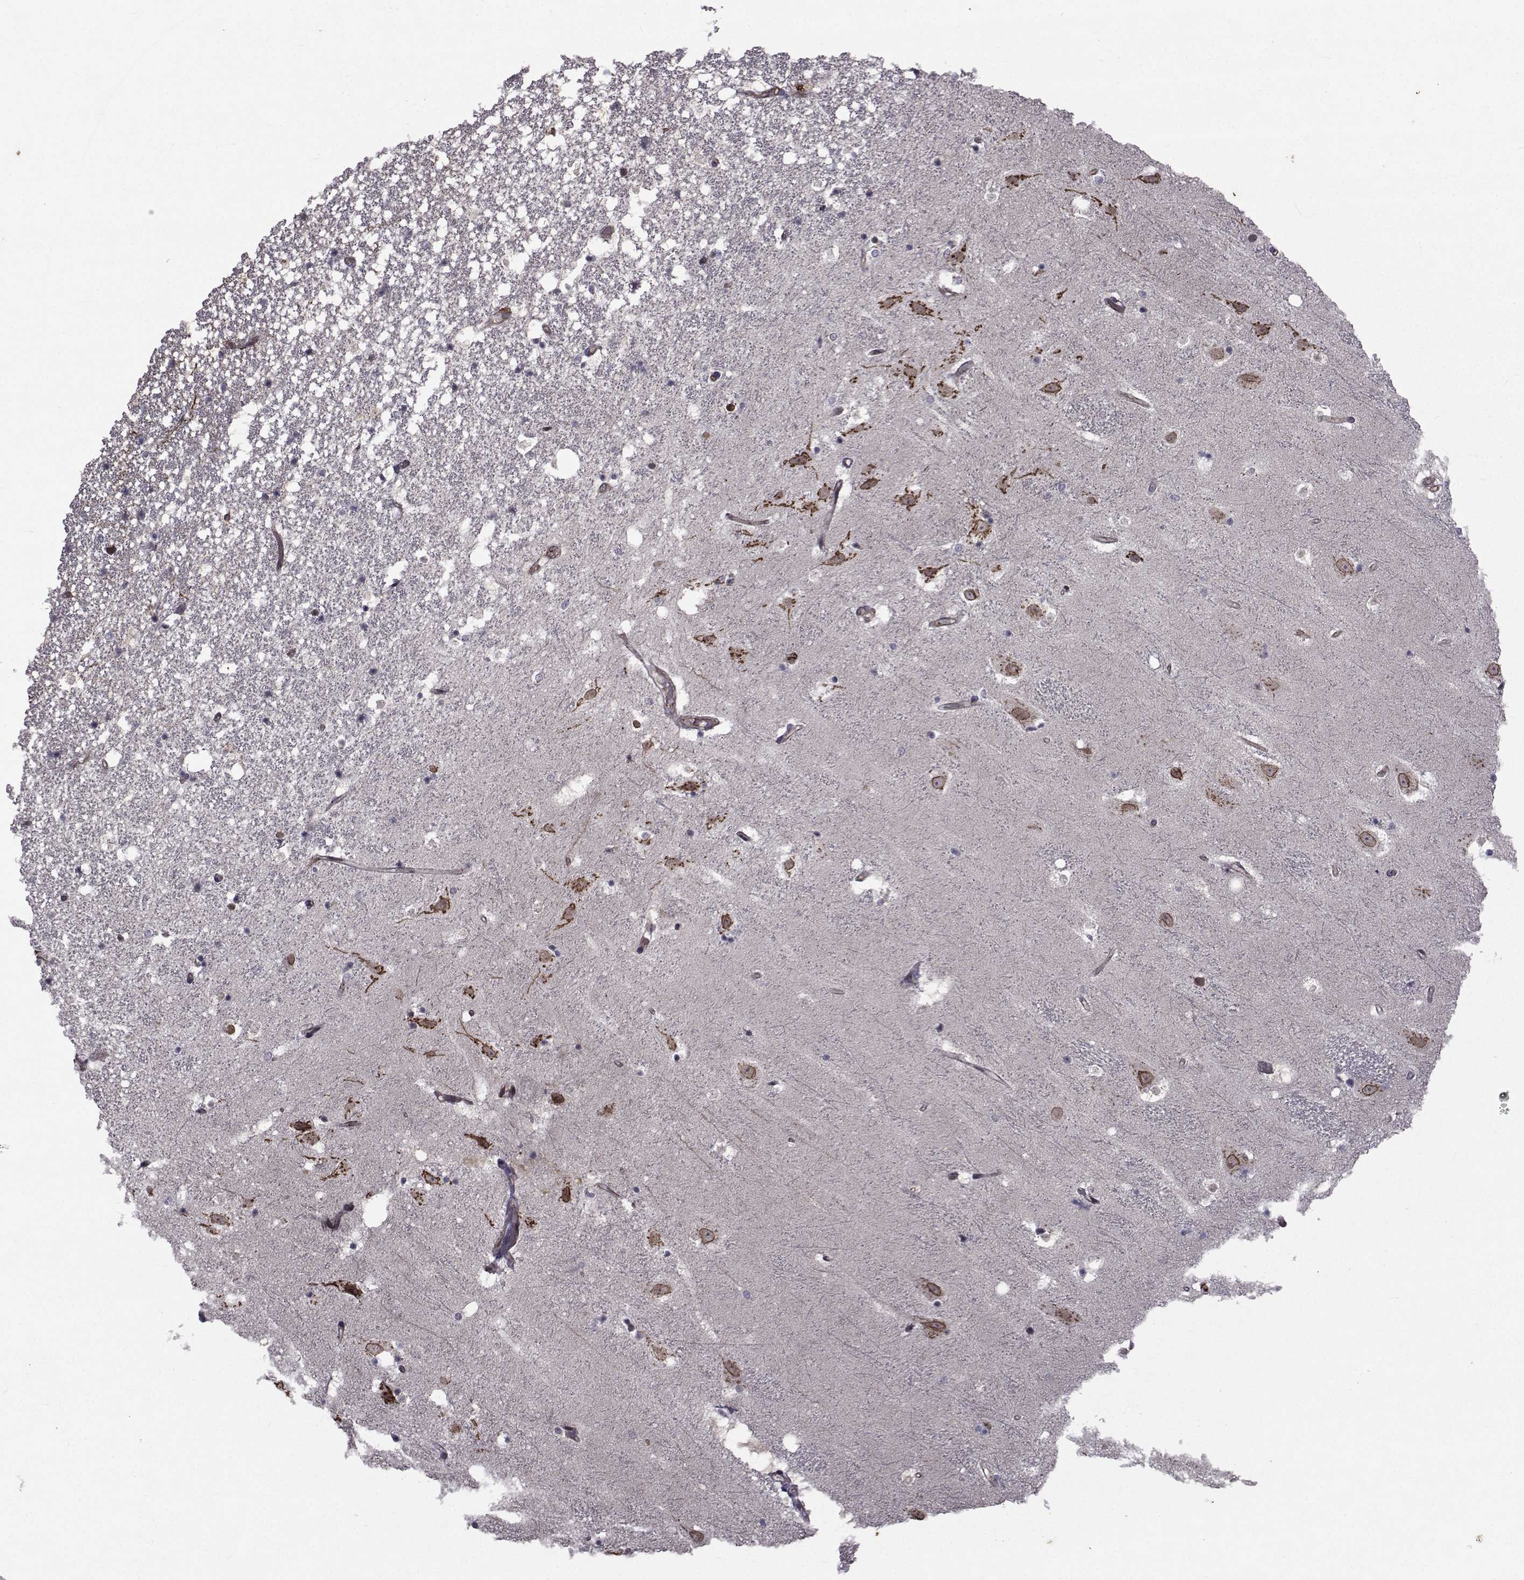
{"staining": {"intensity": "negative", "quantity": "none", "location": "none"}, "tissue": "hippocampus", "cell_type": "Glial cells", "image_type": "normal", "snomed": [{"axis": "morphology", "description": "Normal tissue, NOS"}, {"axis": "topography", "description": "Hippocampus"}], "caption": "Glial cells are negative for brown protein staining in normal hippocampus.", "gene": "ATP6V1C2", "patient": {"sex": "male", "age": 49}}